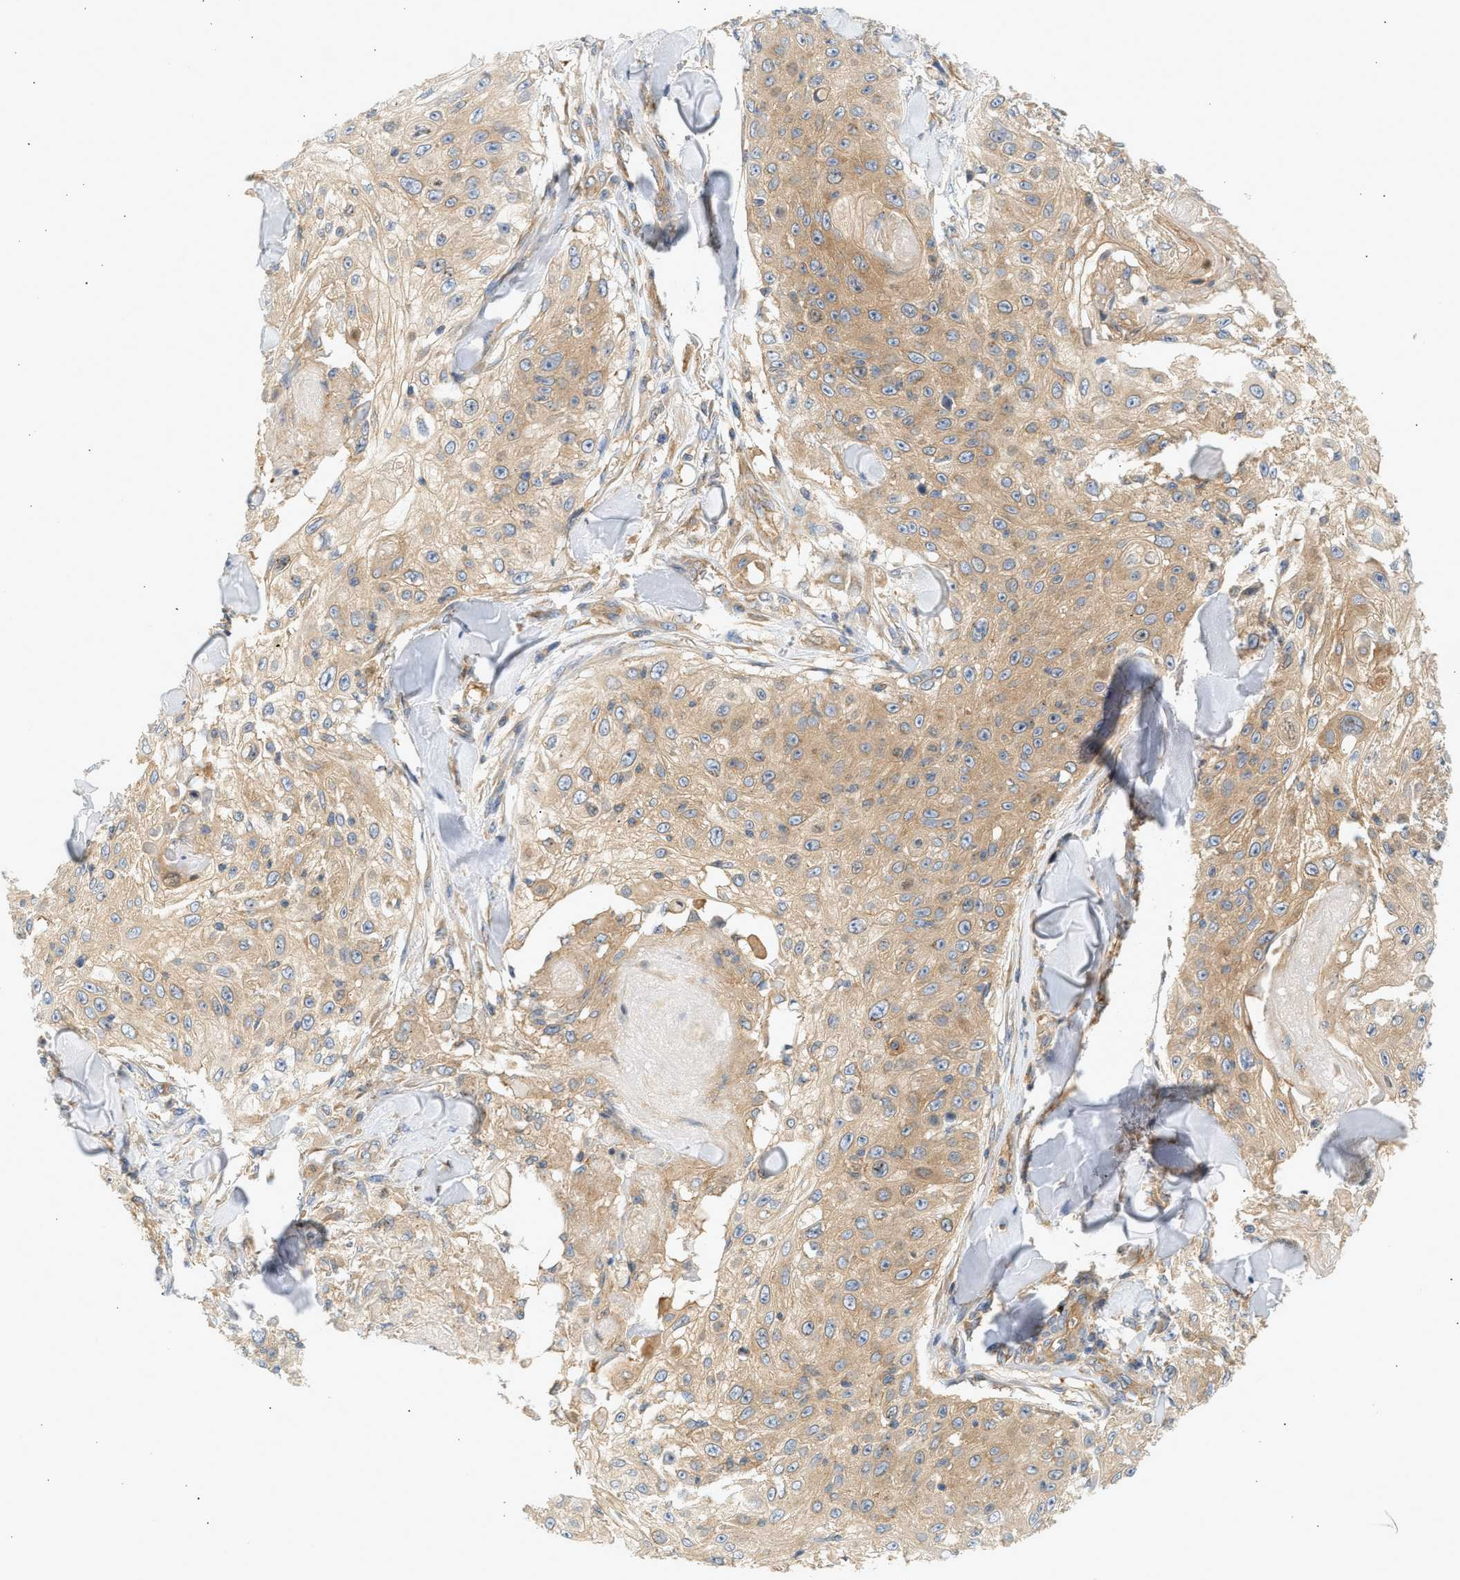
{"staining": {"intensity": "weak", "quantity": ">75%", "location": "cytoplasmic/membranous"}, "tissue": "skin cancer", "cell_type": "Tumor cells", "image_type": "cancer", "snomed": [{"axis": "morphology", "description": "Squamous cell carcinoma, NOS"}, {"axis": "topography", "description": "Skin"}], "caption": "Protein analysis of skin cancer (squamous cell carcinoma) tissue reveals weak cytoplasmic/membranous positivity in approximately >75% of tumor cells.", "gene": "PAFAH1B1", "patient": {"sex": "male", "age": 86}}